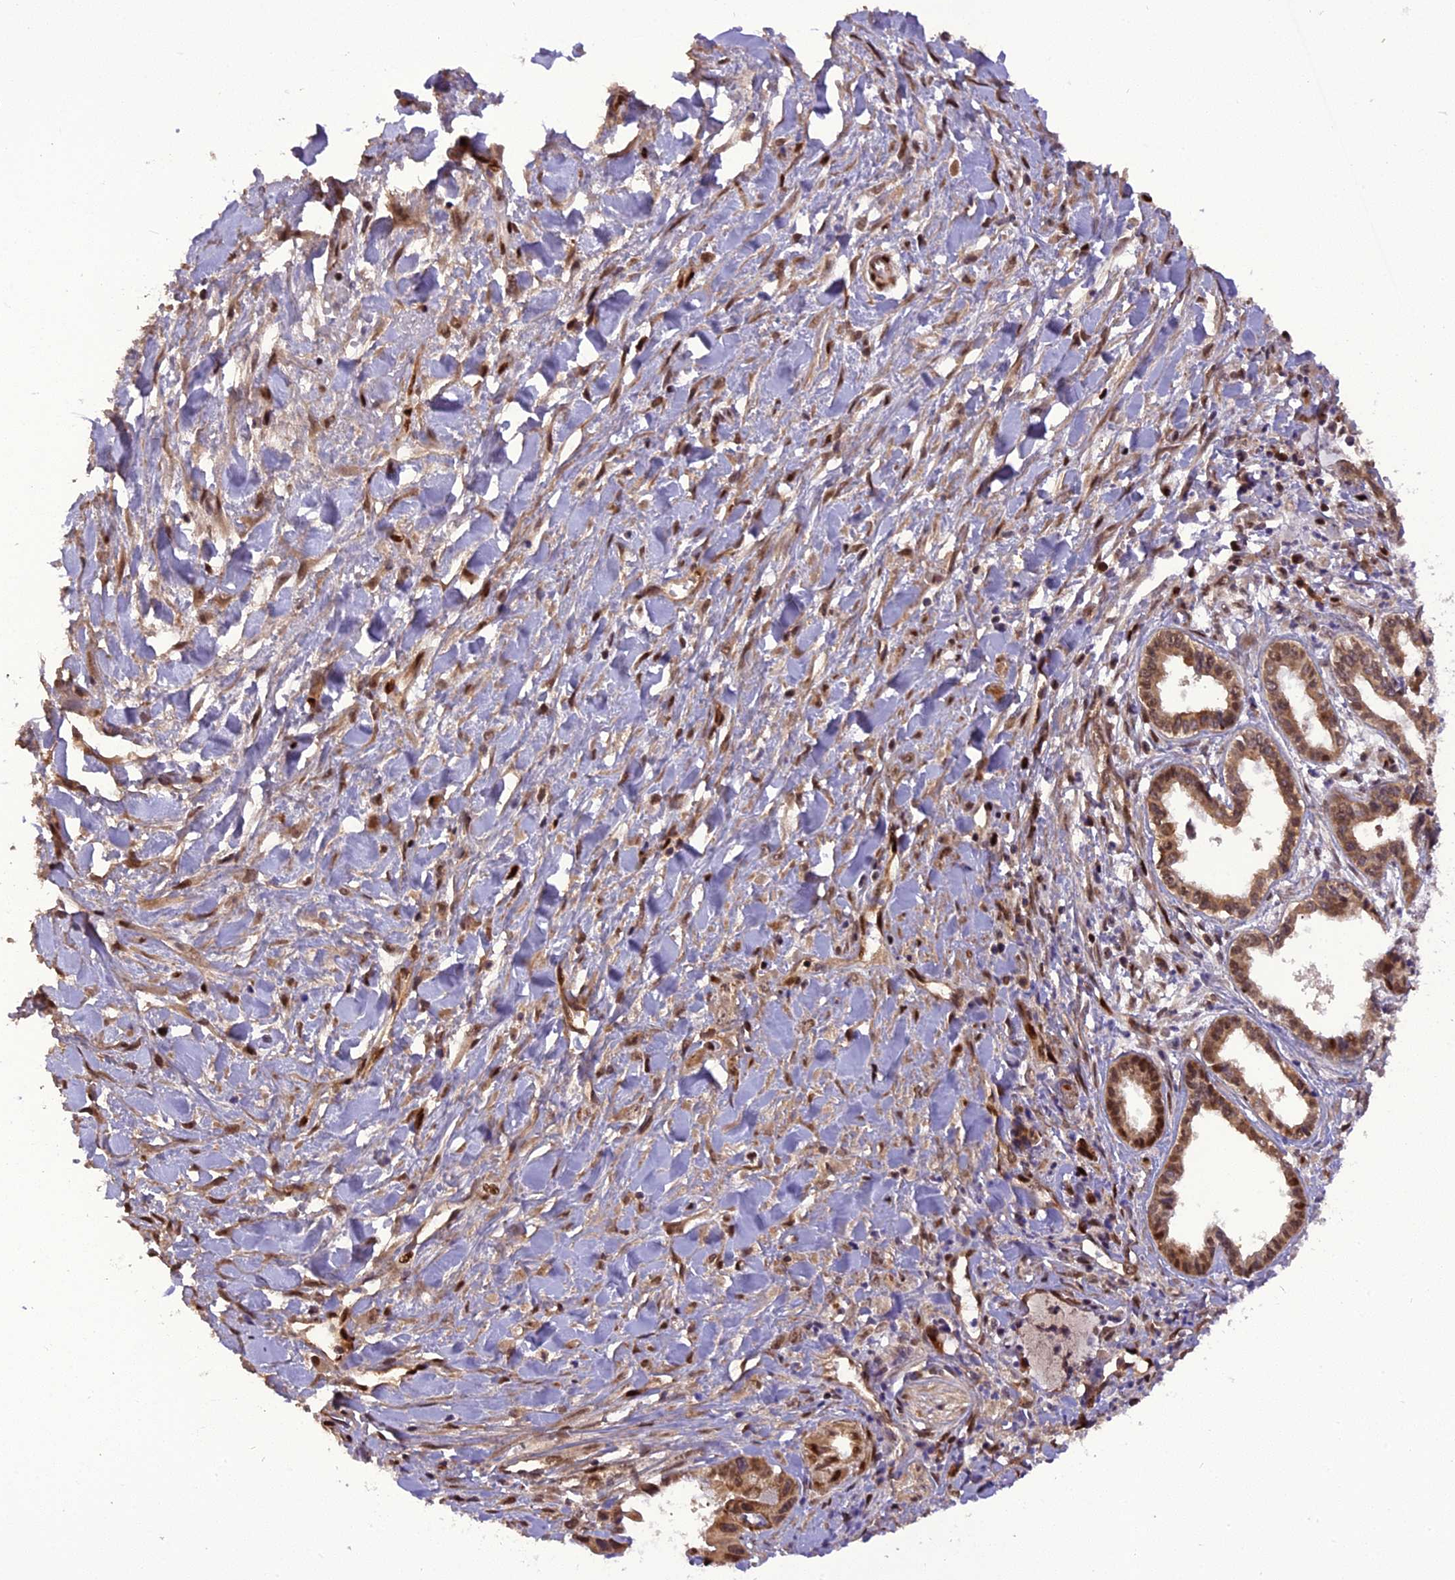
{"staining": {"intensity": "moderate", "quantity": ">75%", "location": "cytoplasmic/membranous,nuclear"}, "tissue": "pancreatic cancer", "cell_type": "Tumor cells", "image_type": "cancer", "snomed": [{"axis": "morphology", "description": "Adenocarcinoma, NOS"}, {"axis": "topography", "description": "Pancreas"}], "caption": "Immunohistochemical staining of pancreatic adenocarcinoma shows moderate cytoplasmic/membranous and nuclear protein expression in about >75% of tumor cells.", "gene": "MICALL1", "patient": {"sex": "female", "age": 50}}